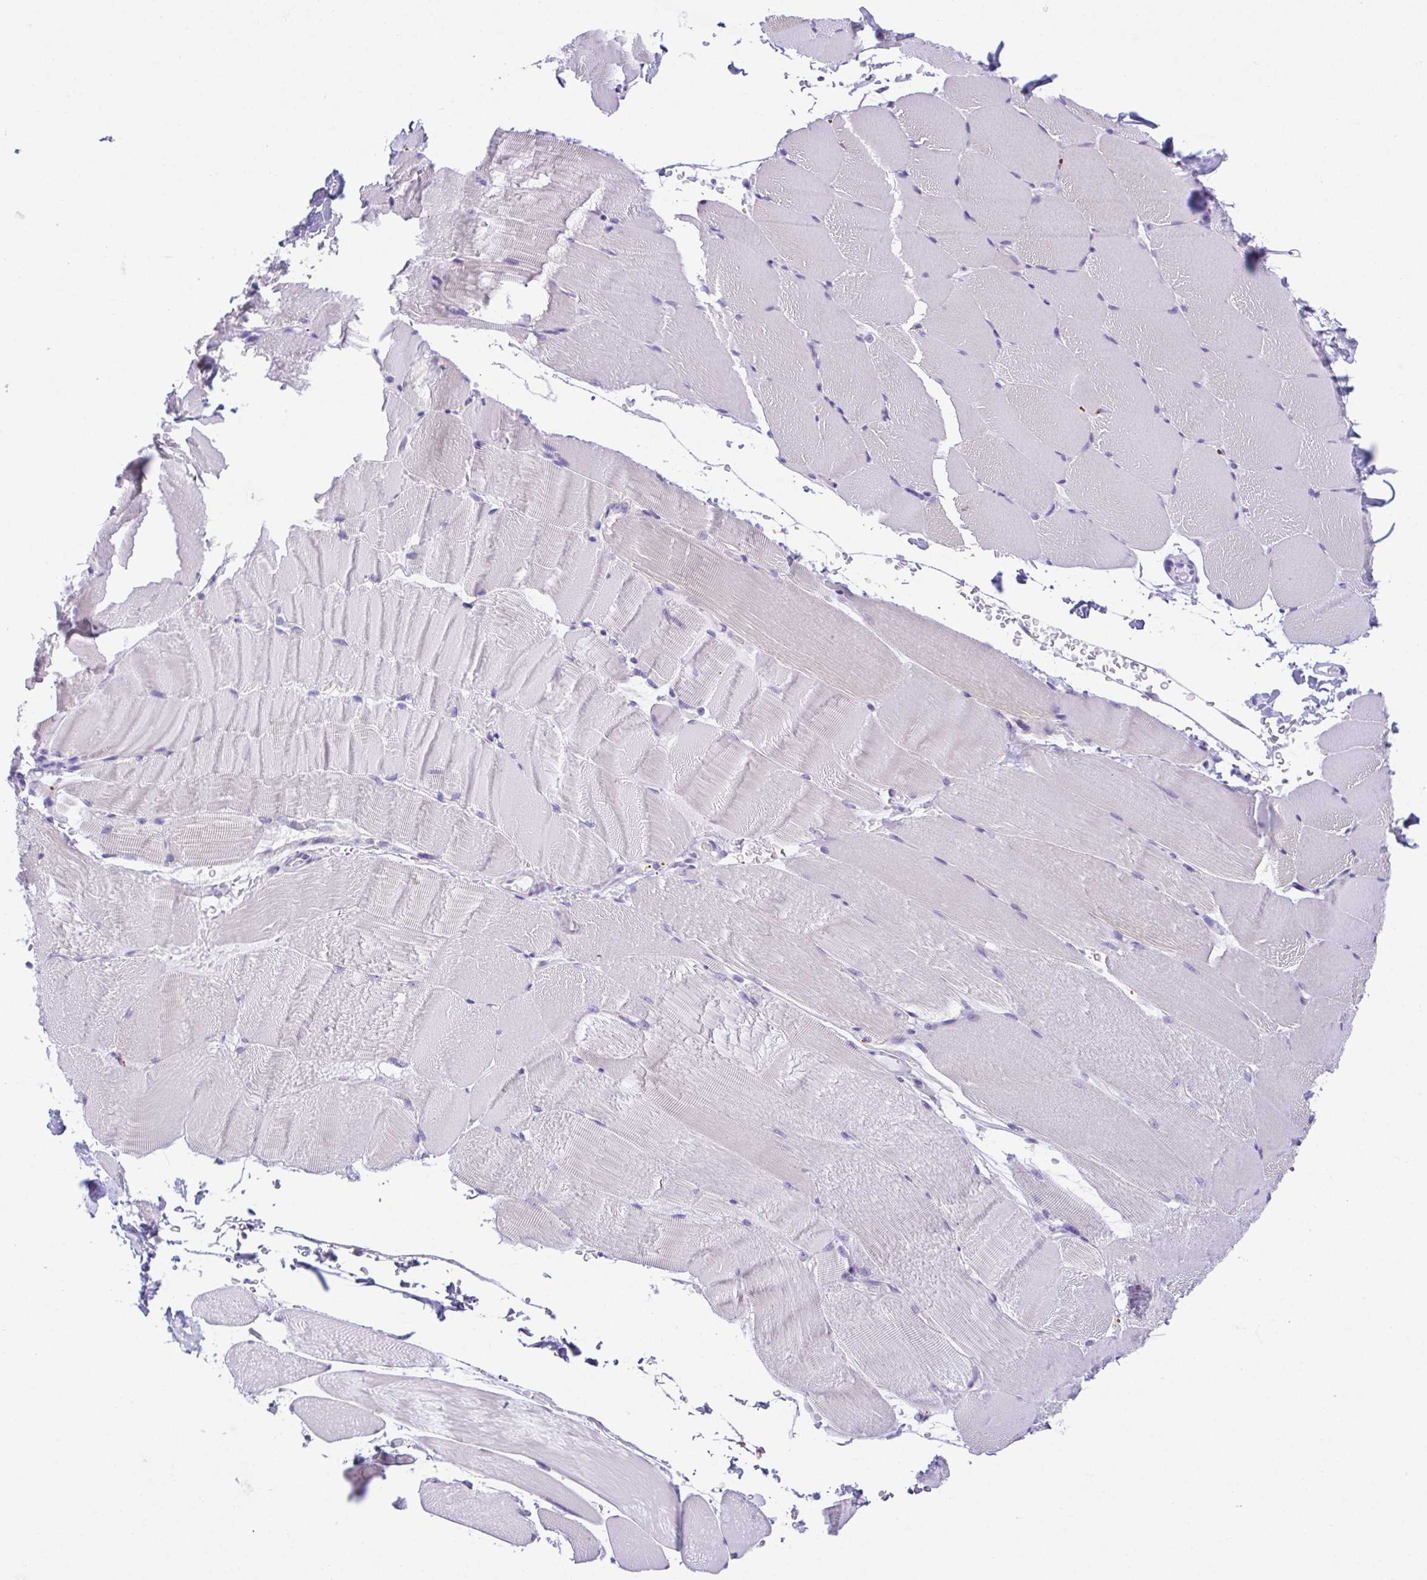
{"staining": {"intensity": "negative", "quantity": "none", "location": "none"}, "tissue": "skeletal muscle", "cell_type": "Myocytes", "image_type": "normal", "snomed": [{"axis": "morphology", "description": "Normal tissue, NOS"}, {"axis": "topography", "description": "Skeletal muscle"}], "caption": "Immunohistochemical staining of unremarkable human skeletal muscle displays no significant positivity in myocytes. (Immunohistochemistry (ihc), brightfield microscopy, high magnification).", "gene": "LUZP4", "patient": {"sex": "female", "age": 37}}